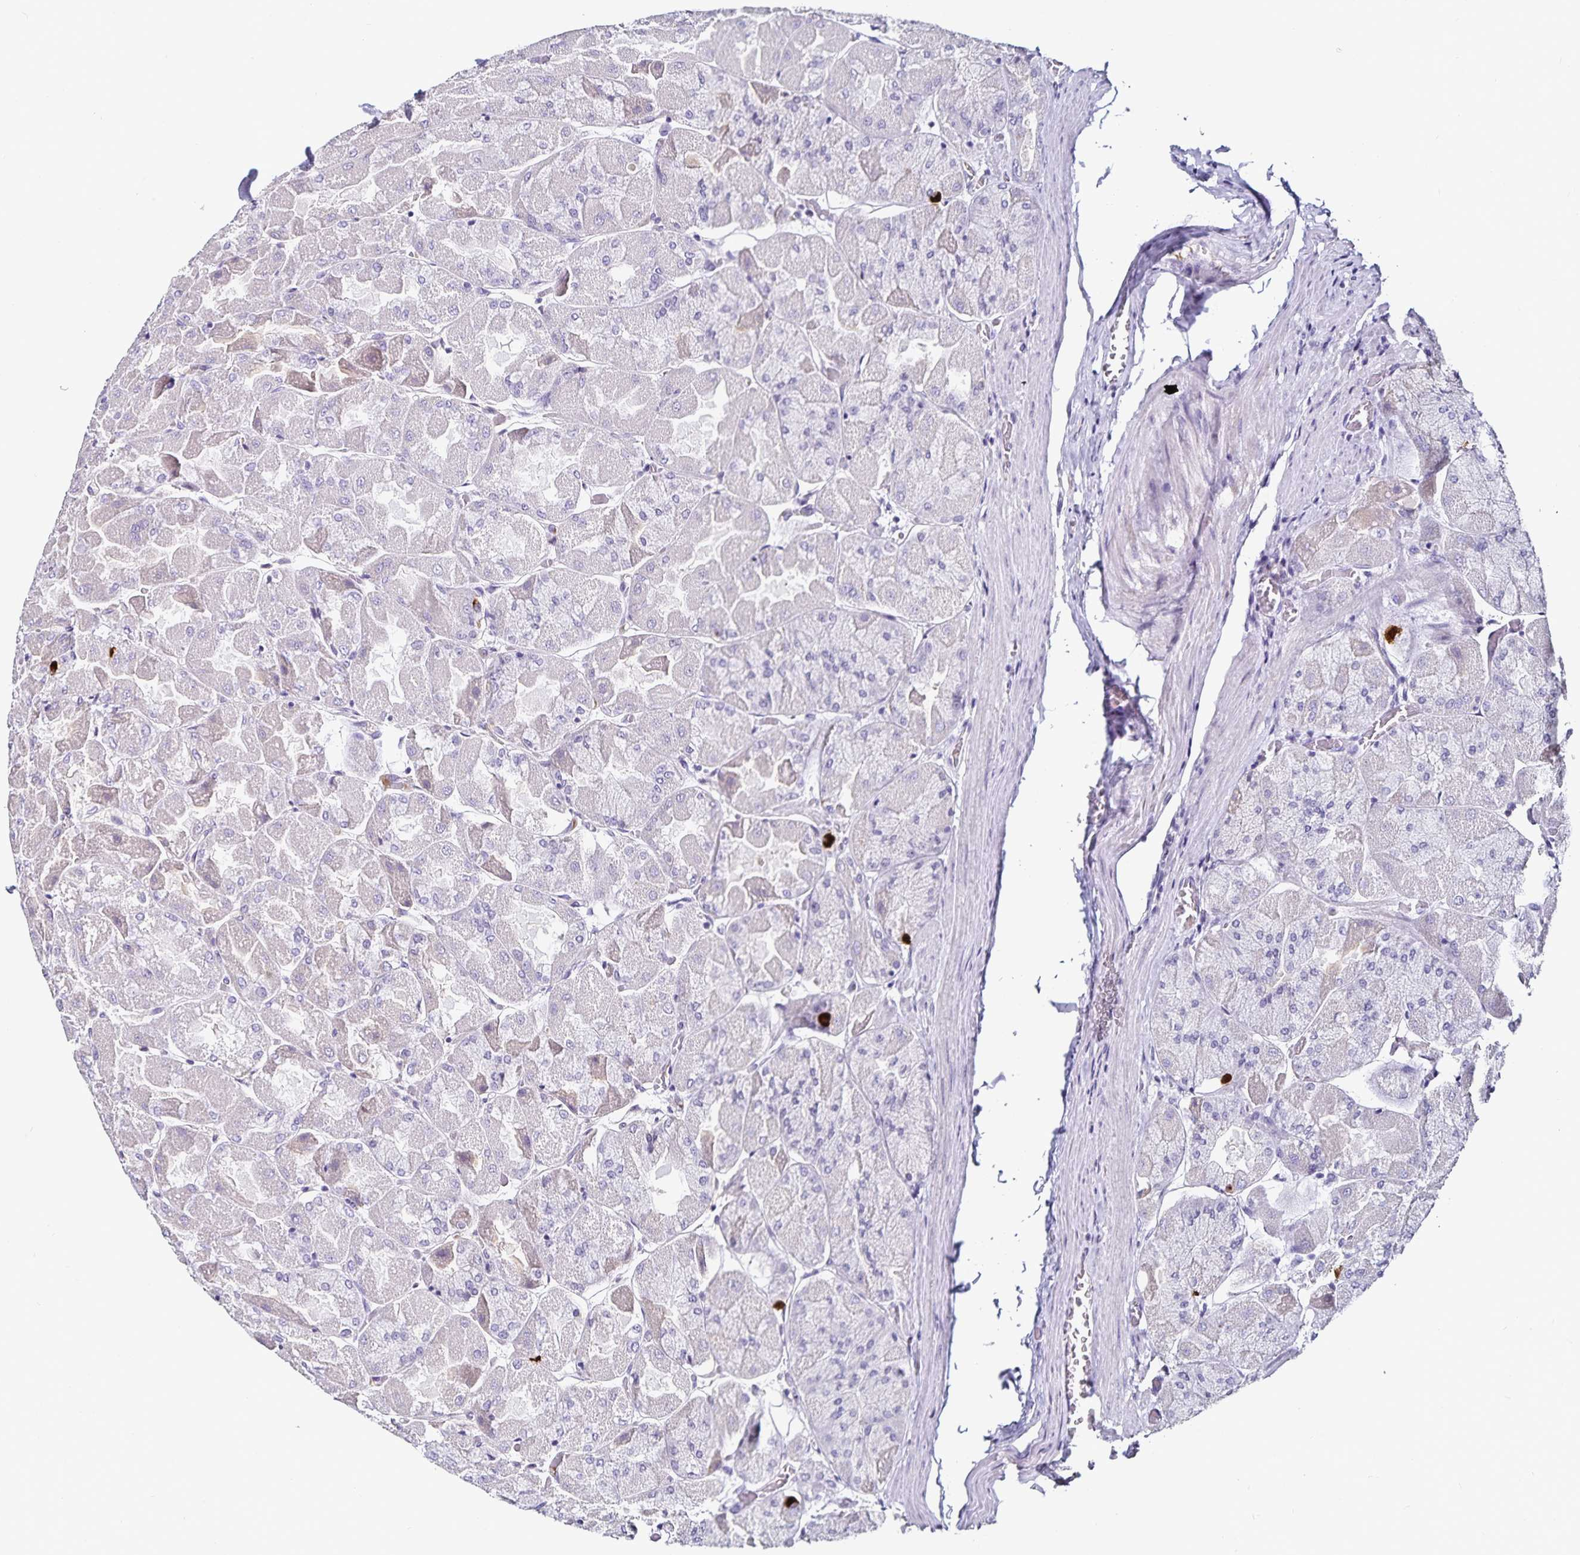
{"staining": {"intensity": "negative", "quantity": "none", "location": "none"}, "tissue": "stomach", "cell_type": "Glandular cells", "image_type": "normal", "snomed": [{"axis": "morphology", "description": "Normal tissue, NOS"}, {"axis": "topography", "description": "Stomach"}], "caption": "An immunohistochemistry (IHC) photomicrograph of normal stomach is shown. There is no staining in glandular cells of stomach.", "gene": "TTR", "patient": {"sex": "female", "age": 61}}